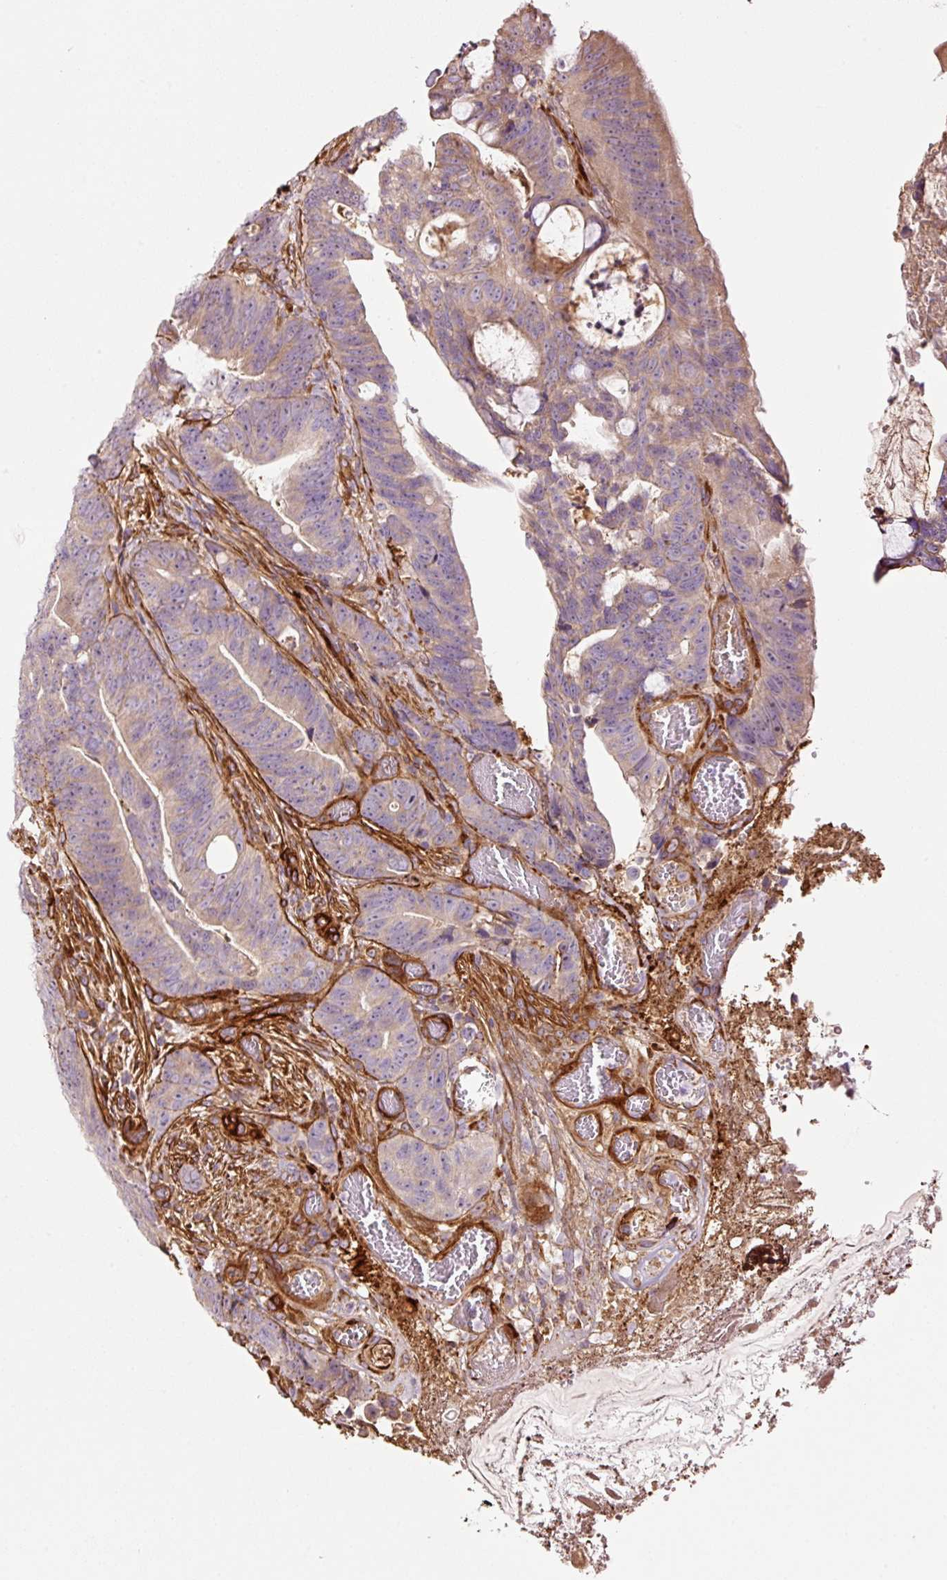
{"staining": {"intensity": "weak", "quantity": "<25%", "location": "cytoplasmic/membranous"}, "tissue": "colorectal cancer", "cell_type": "Tumor cells", "image_type": "cancer", "snomed": [{"axis": "morphology", "description": "Adenocarcinoma, NOS"}, {"axis": "topography", "description": "Colon"}], "caption": "Immunohistochemistry of colorectal adenocarcinoma reveals no staining in tumor cells.", "gene": "NID2", "patient": {"sex": "female", "age": 82}}